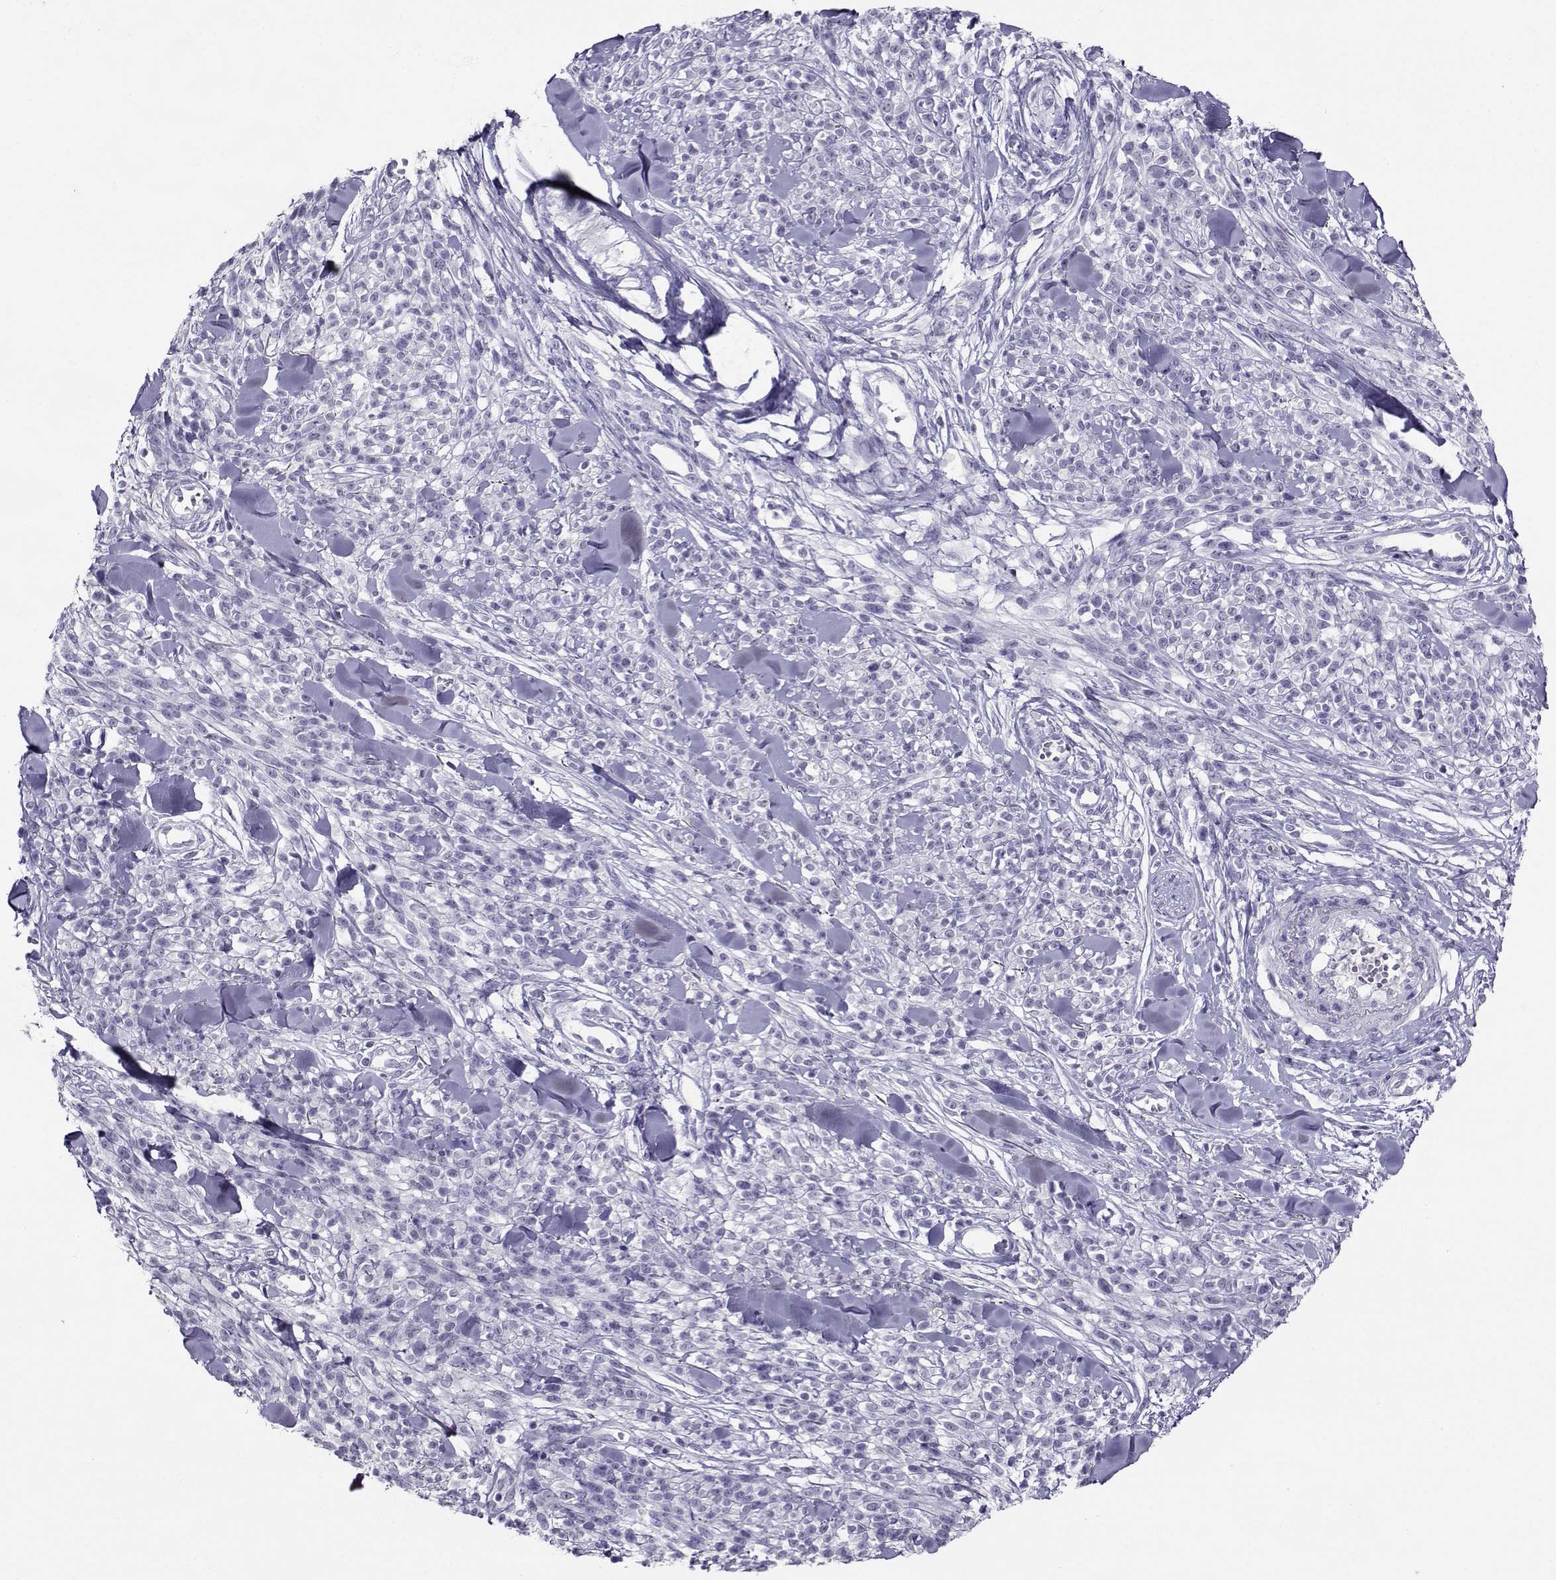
{"staining": {"intensity": "negative", "quantity": "none", "location": "none"}, "tissue": "melanoma", "cell_type": "Tumor cells", "image_type": "cancer", "snomed": [{"axis": "morphology", "description": "Malignant melanoma, NOS"}, {"axis": "topography", "description": "Skin"}, {"axis": "topography", "description": "Skin of trunk"}], "caption": "Tumor cells show no significant protein staining in malignant melanoma.", "gene": "PGK1", "patient": {"sex": "male", "age": 74}}